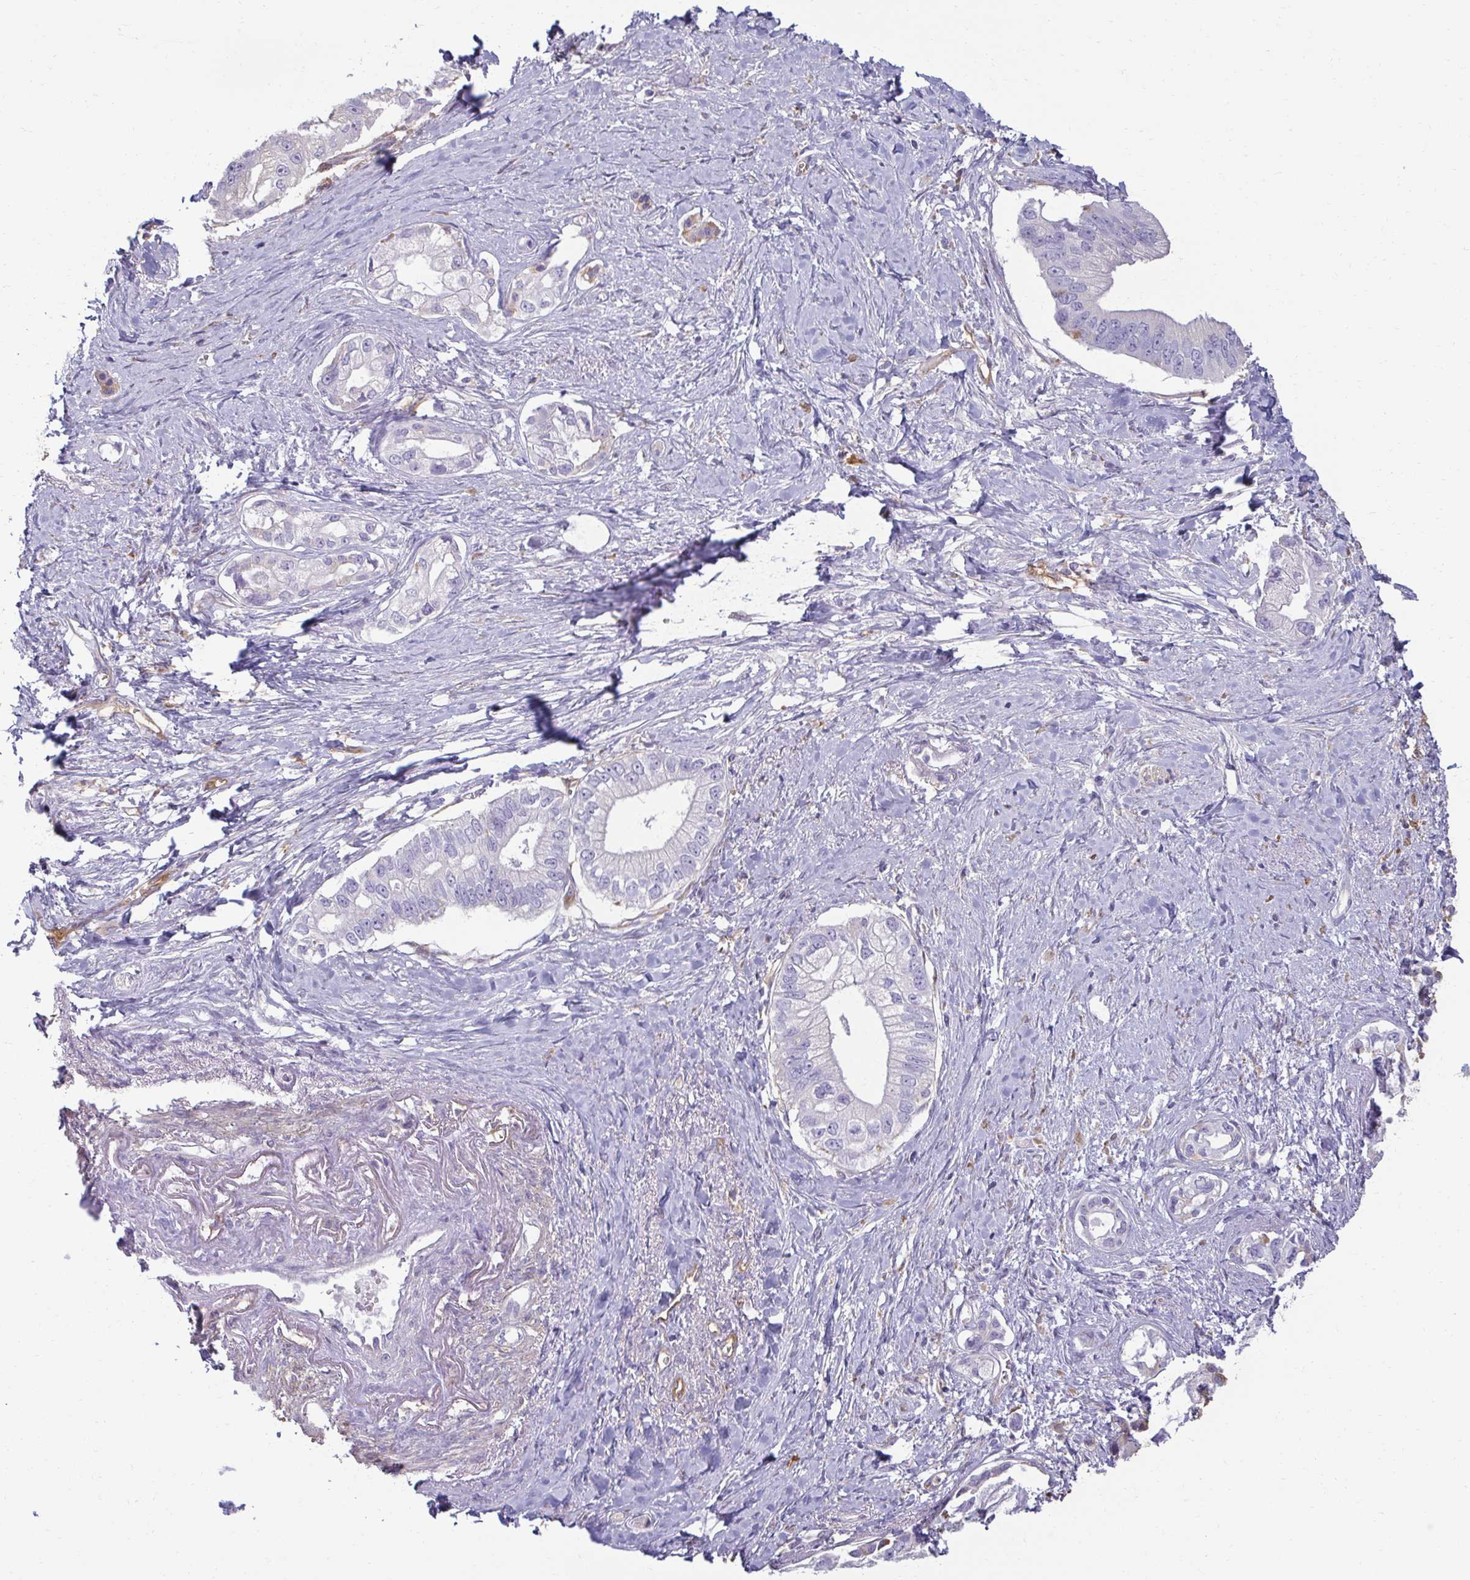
{"staining": {"intensity": "negative", "quantity": "none", "location": "none"}, "tissue": "pancreatic cancer", "cell_type": "Tumor cells", "image_type": "cancer", "snomed": [{"axis": "morphology", "description": "Adenocarcinoma, NOS"}, {"axis": "topography", "description": "Pancreas"}], "caption": "The immunohistochemistry photomicrograph has no significant positivity in tumor cells of pancreatic cancer tissue.", "gene": "PDE2A", "patient": {"sex": "male", "age": 70}}